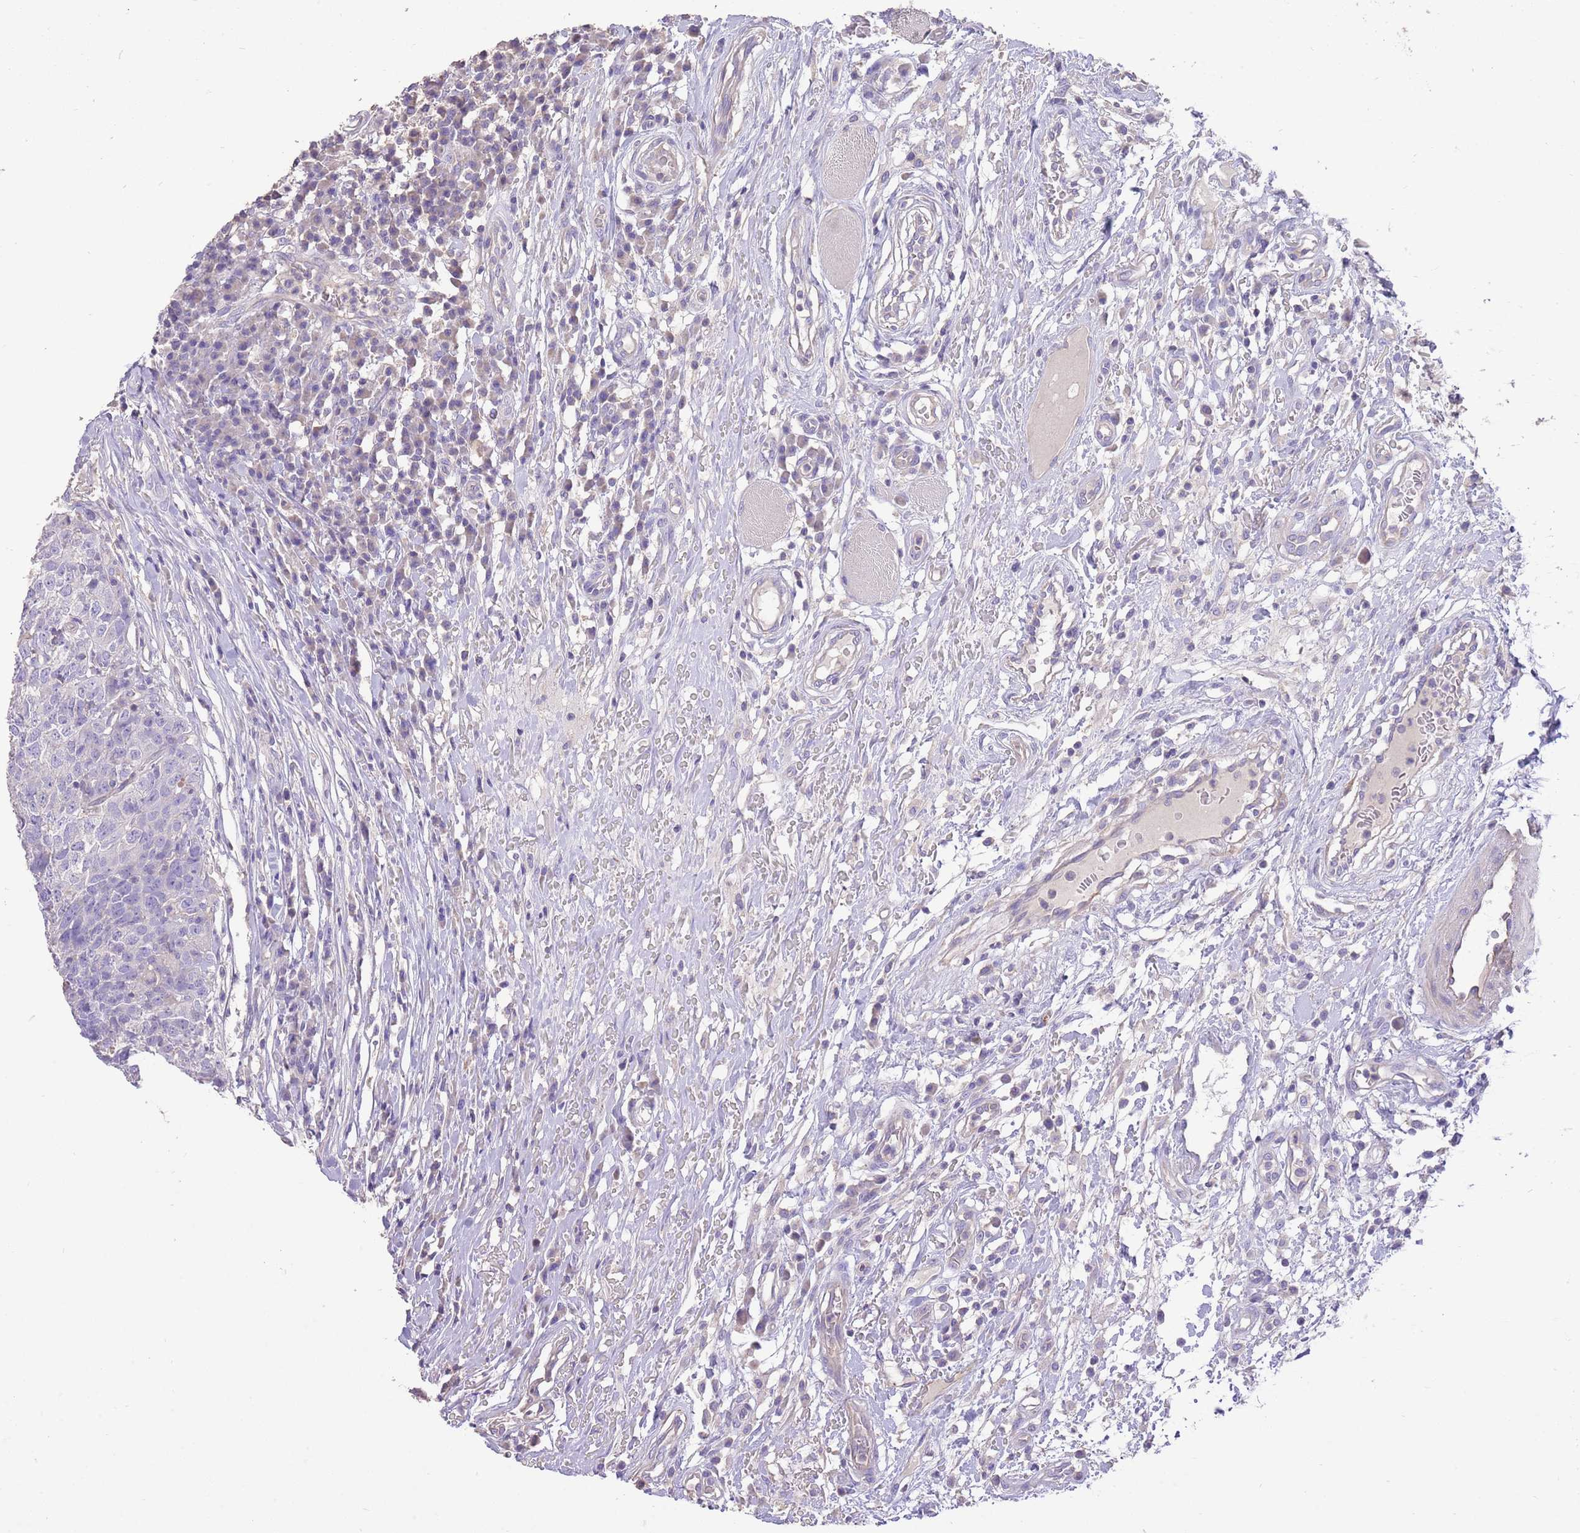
{"staining": {"intensity": "negative", "quantity": "none", "location": "none"}, "tissue": "head and neck cancer", "cell_type": "Tumor cells", "image_type": "cancer", "snomed": [{"axis": "morphology", "description": "Normal tissue, NOS"}, {"axis": "morphology", "description": "Squamous cell carcinoma, NOS"}, {"axis": "topography", "description": "Skeletal muscle"}, {"axis": "topography", "description": "Vascular tissue"}, {"axis": "topography", "description": "Peripheral nerve tissue"}, {"axis": "topography", "description": "Head-Neck"}], "caption": "The immunohistochemistry photomicrograph has no significant staining in tumor cells of head and neck squamous cell carcinoma tissue.", "gene": "SFTPA1", "patient": {"sex": "male", "age": 66}}